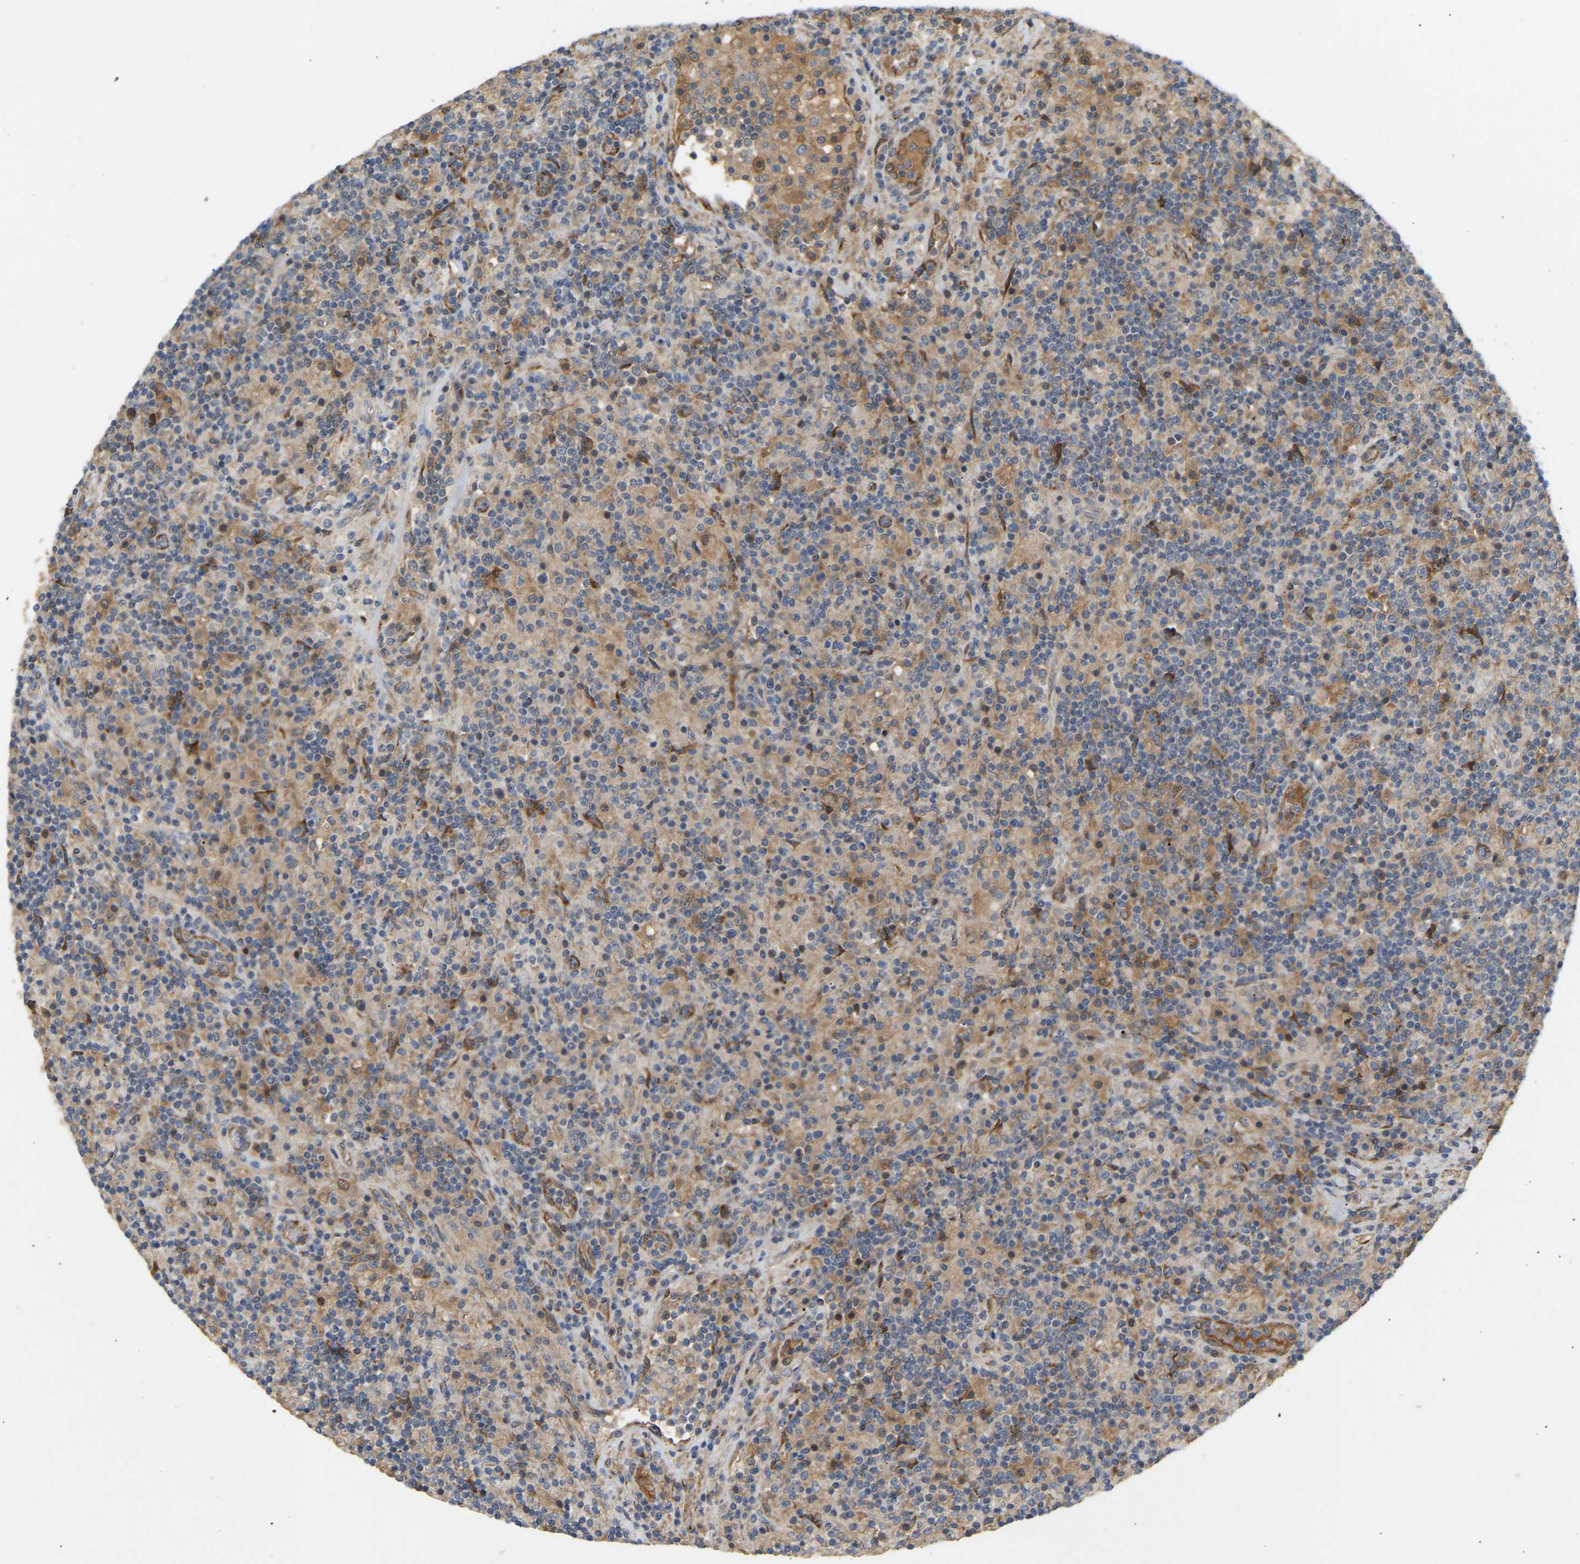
{"staining": {"intensity": "moderate", "quantity": ">75%", "location": "cytoplasmic/membranous"}, "tissue": "lymphoma", "cell_type": "Tumor cells", "image_type": "cancer", "snomed": [{"axis": "morphology", "description": "Hodgkin's disease, NOS"}, {"axis": "topography", "description": "Lymph node"}], "caption": "Immunohistochemistry of human lymphoma shows medium levels of moderate cytoplasmic/membranous expression in about >75% of tumor cells. (DAB (3,3'-diaminobenzidine) IHC, brown staining for protein, blue staining for nuclei).", "gene": "PTCD1", "patient": {"sex": "male", "age": 70}}